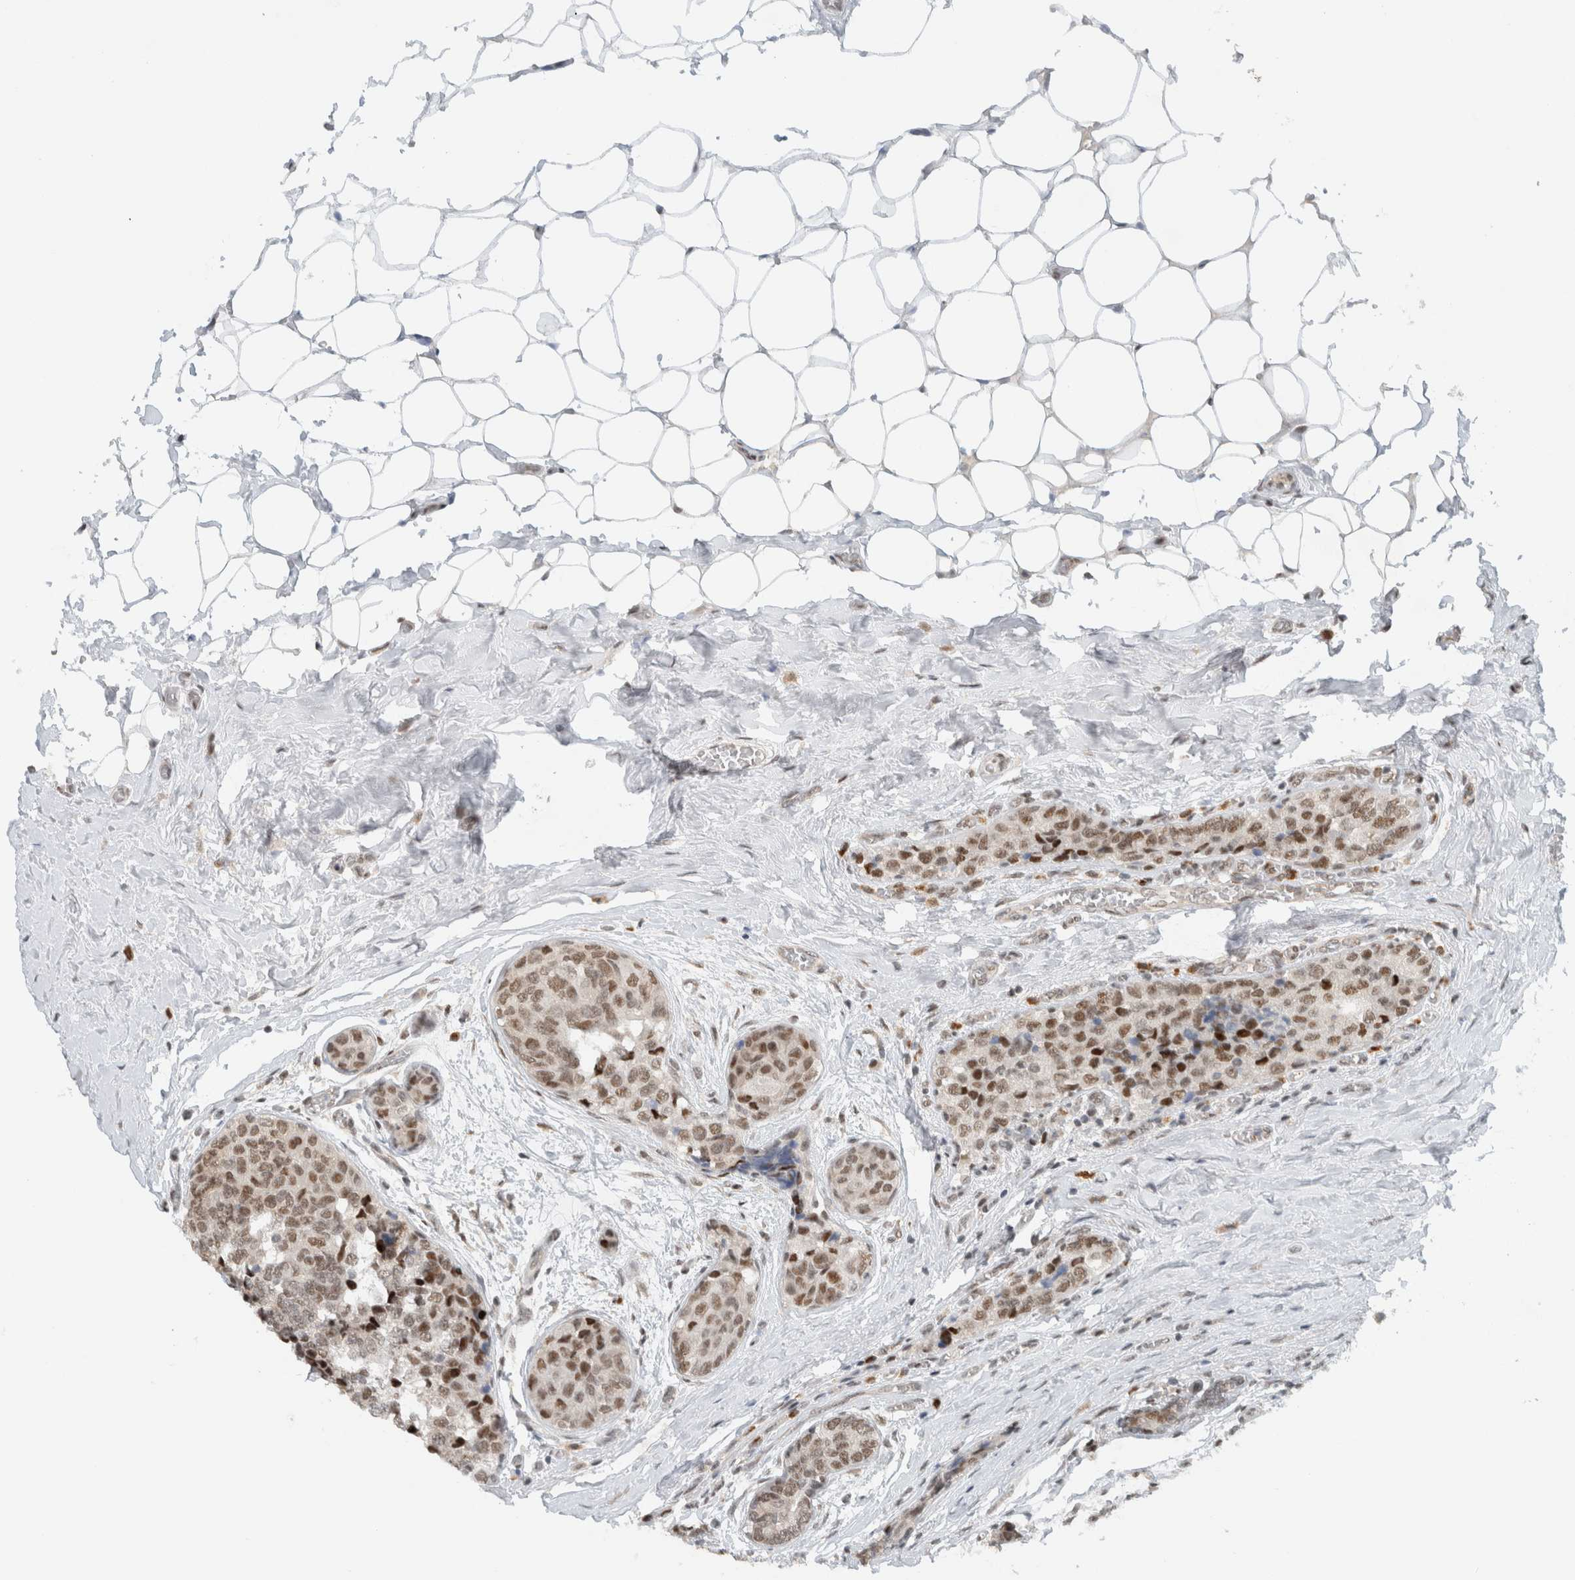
{"staining": {"intensity": "moderate", "quantity": ">75%", "location": "nuclear"}, "tissue": "breast cancer", "cell_type": "Tumor cells", "image_type": "cancer", "snomed": [{"axis": "morphology", "description": "Normal tissue, NOS"}, {"axis": "morphology", "description": "Duct carcinoma"}, {"axis": "topography", "description": "Breast"}], "caption": "High-power microscopy captured an immunohistochemistry micrograph of breast cancer (intraductal carcinoma), revealing moderate nuclear expression in about >75% of tumor cells.", "gene": "HNRNPR", "patient": {"sex": "female", "age": 43}}